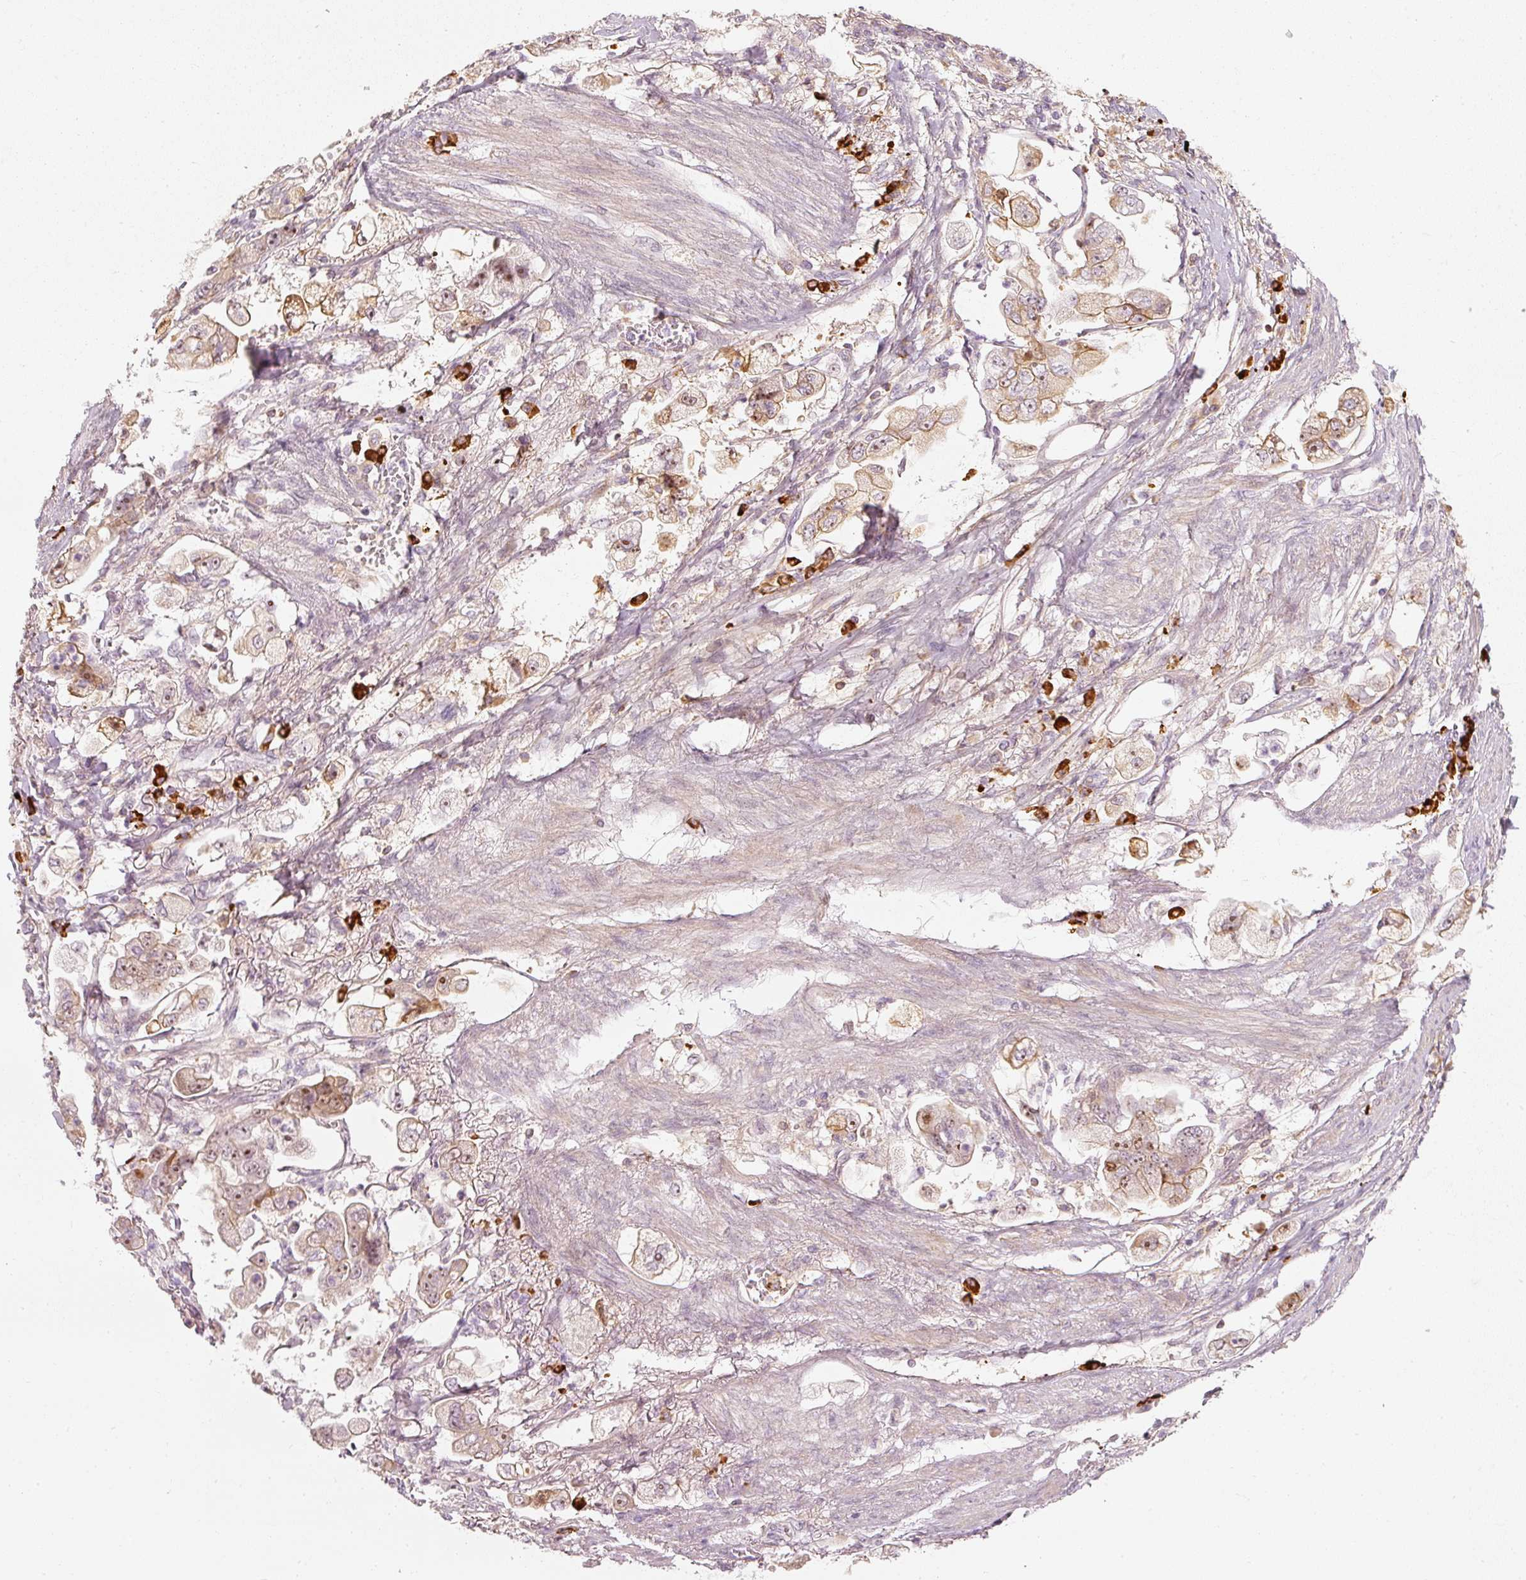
{"staining": {"intensity": "weak", "quantity": "25%-75%", "location": "cytoplasmic/membranous,nuclear"}, "tissue": "stomach cancer", "cell_type": "Tumor cells", "image_type": "cancer", "snomed": [{"axis": "morphology", "description": "Adenocarcinoma, NOS"}, {"axis": "topography", "description": "Stomach"}], "caption": "Adenocarcinoma (stomach) stained with a protein marker displays weak staining in tumor cells.", "gene": "VCAM1", "patient": {"sex": "male", "age": 62}}